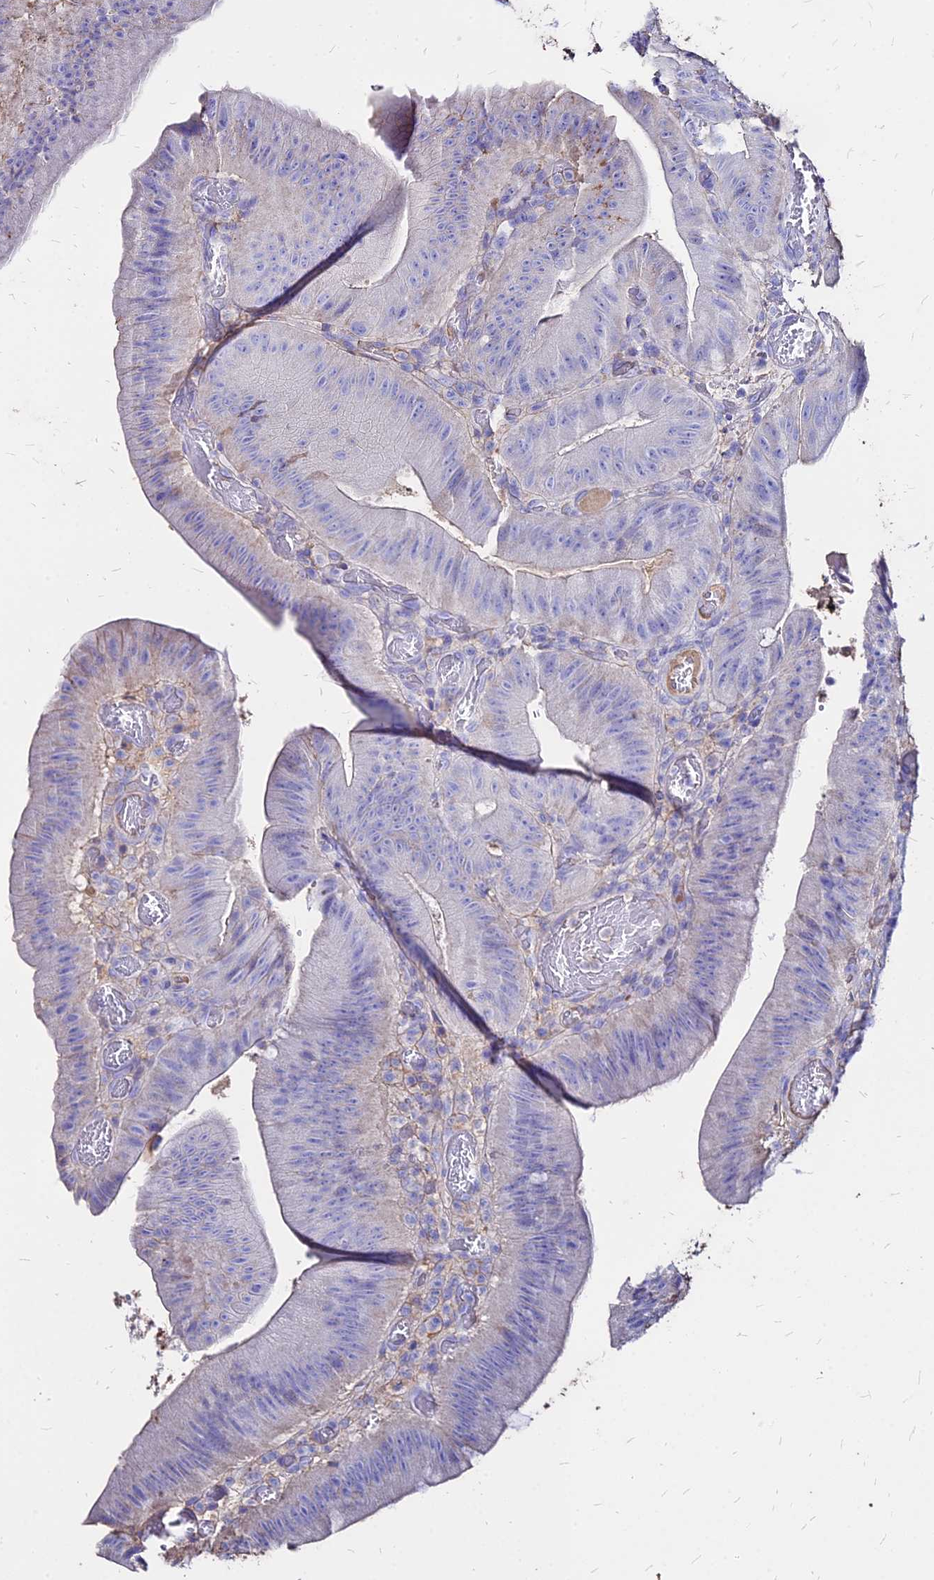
{"staining": {"intensity": "negative", "quantity": "none", "location": "none"}, "tissue": "colorectal cancer", "cell_type": "Tumor cells", "image_type": "cancer", "snomed": [{"axis": "morphology", "description": "Adenocarcinoma, NOS"}, {"axis": "topography", "description": "Colon"}], "caption": "The histopathology image exhibits no significant expression in tumor cells of colorectal adenocarcinoma.", "gene": "NME5", "patient": {"sex": "female", "age": 43}}